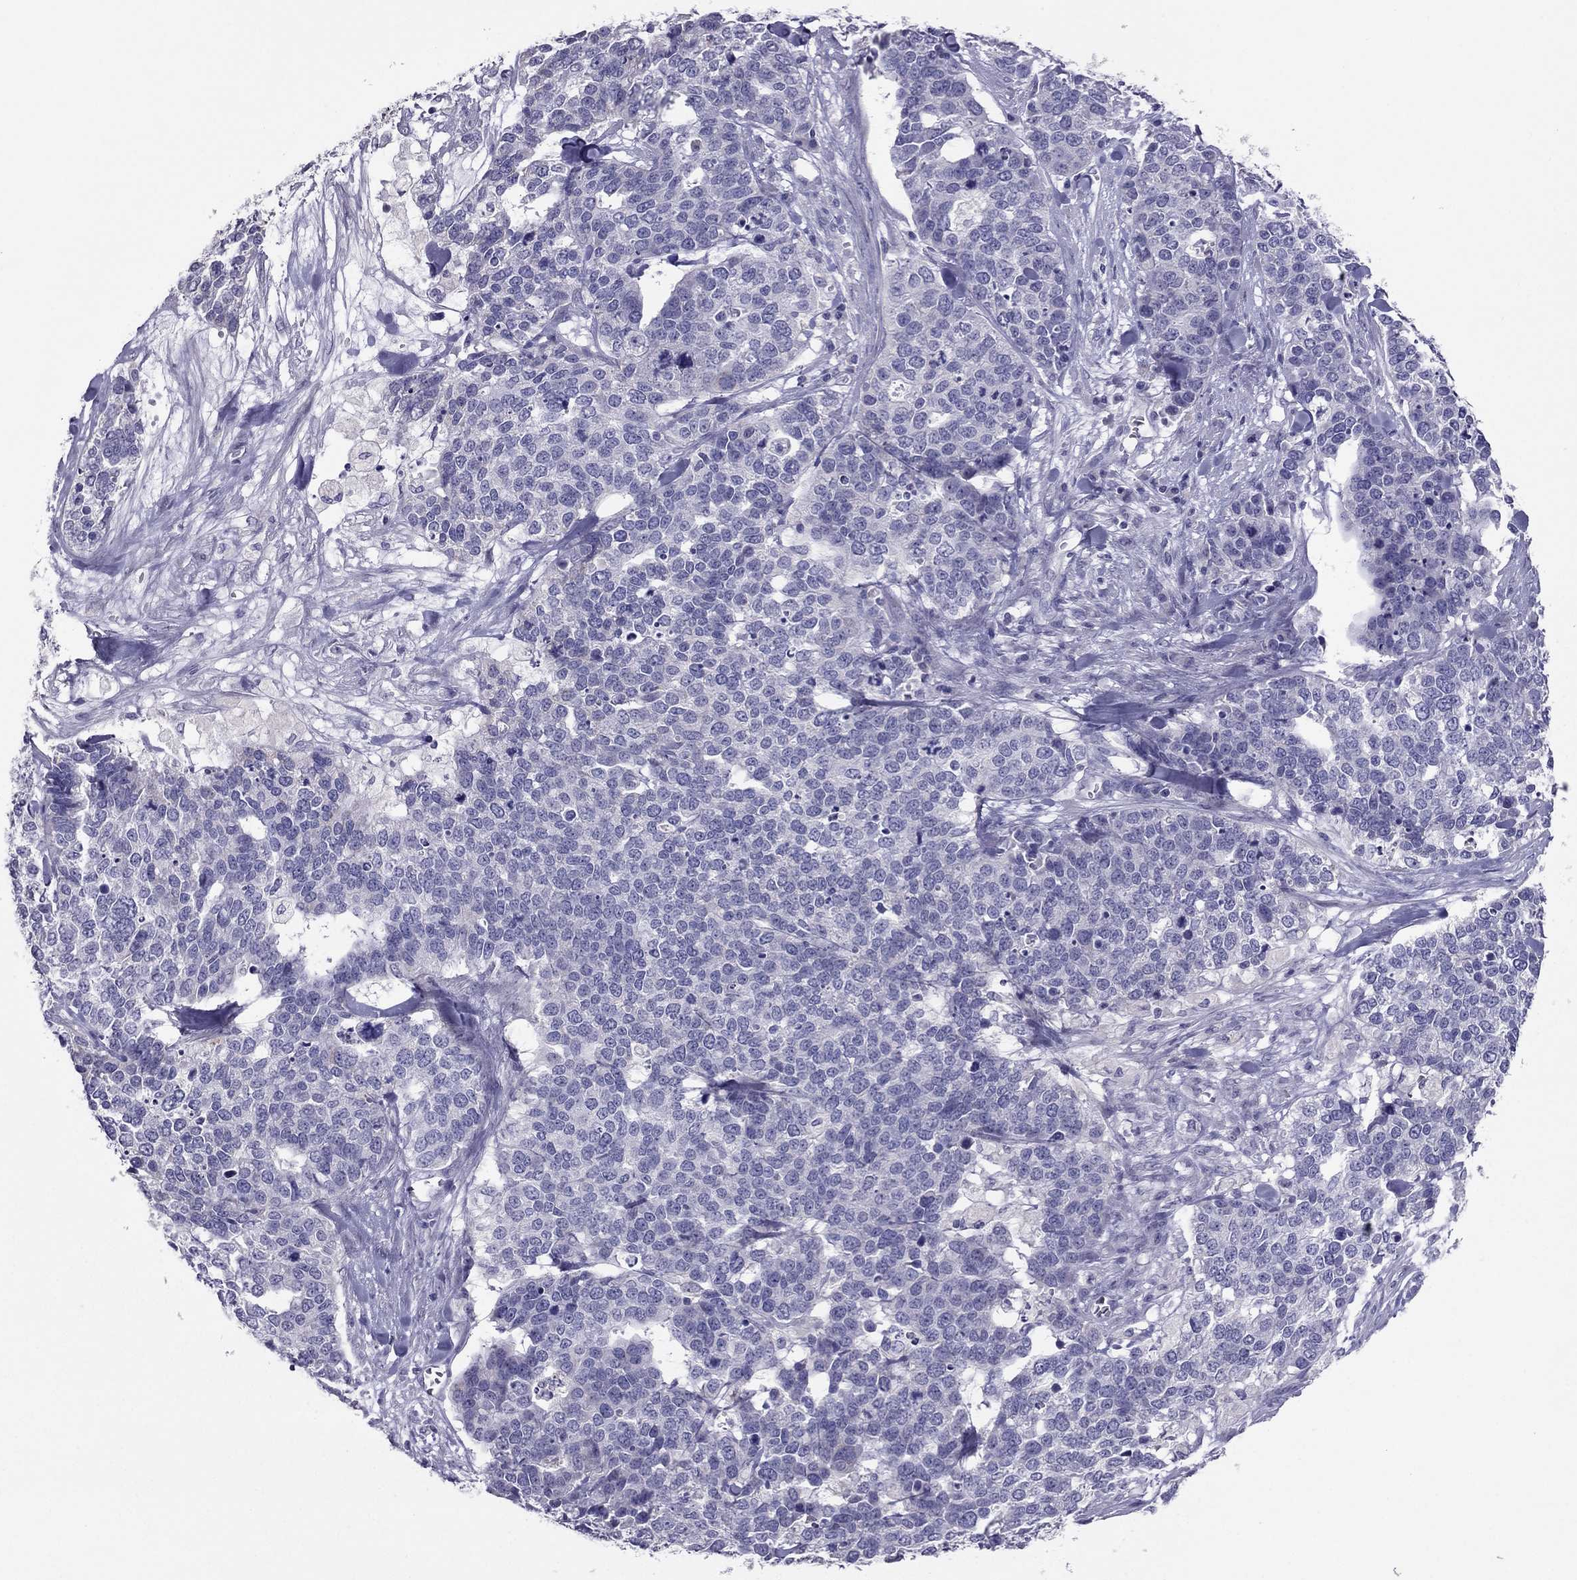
{"staining": {"intensity": "negative", "quantity": "none", "location": "none"}, "tissue": "ovarian cancer", "cell_type": "Tumor cells", "image_type": "cancer", "snomed": [{"axis": "morphology", "description": "Carcinoma, endometroid"}, {"axis": "topography", "description": "Ovary"}], "caption": "This is a image of immunohistochemistry staining of ovarian endometroid carcinoma, which shows no staining in tumor cells. Nuclei are stained in blue.", "gene": "RGS8", "patient": {"sex": "female", "age": 65}}